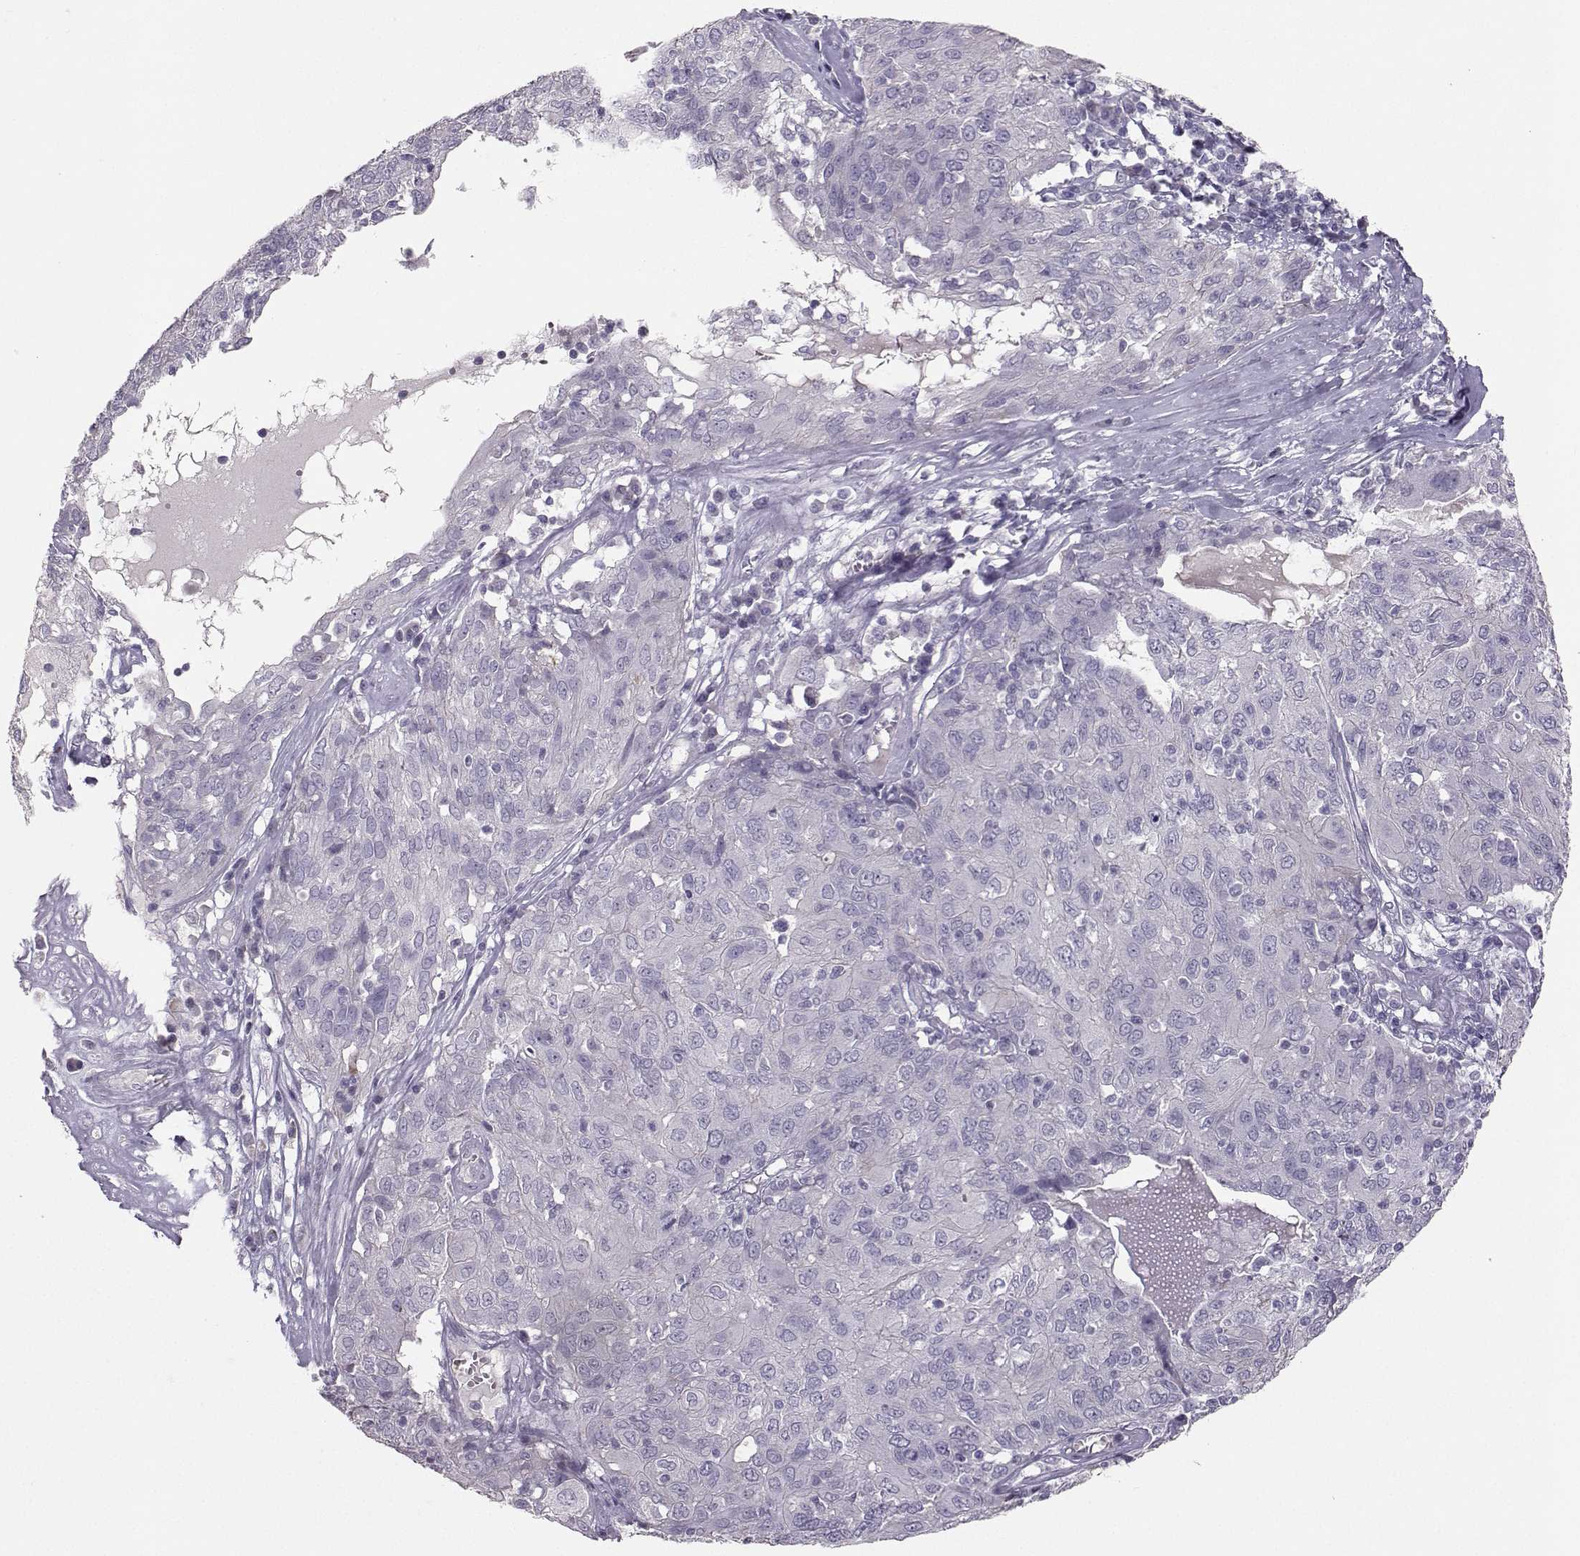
{"staining": {"intensity": "moderate", "quantity": "<25%", "location": "cytoplasmic/membranous"}, "tissue": "ovarian cancer", "cell_type": "Tumor cells", "image_type": "cancer", "snomed": [{"axis": "morphology", "description": "Carcinoma, endometroid"}, {"axis": "topography", "description": "Ovary"}], "caption": "Moderate cytoplasmic/membranous positivity for a protein is identified in about <25% of tumor cells of endometroid carcinoma (ovarian) using immunohistochemistry (IHC).", "gene": "PKP2", "patient": {"sex": "female", "age": 50}}